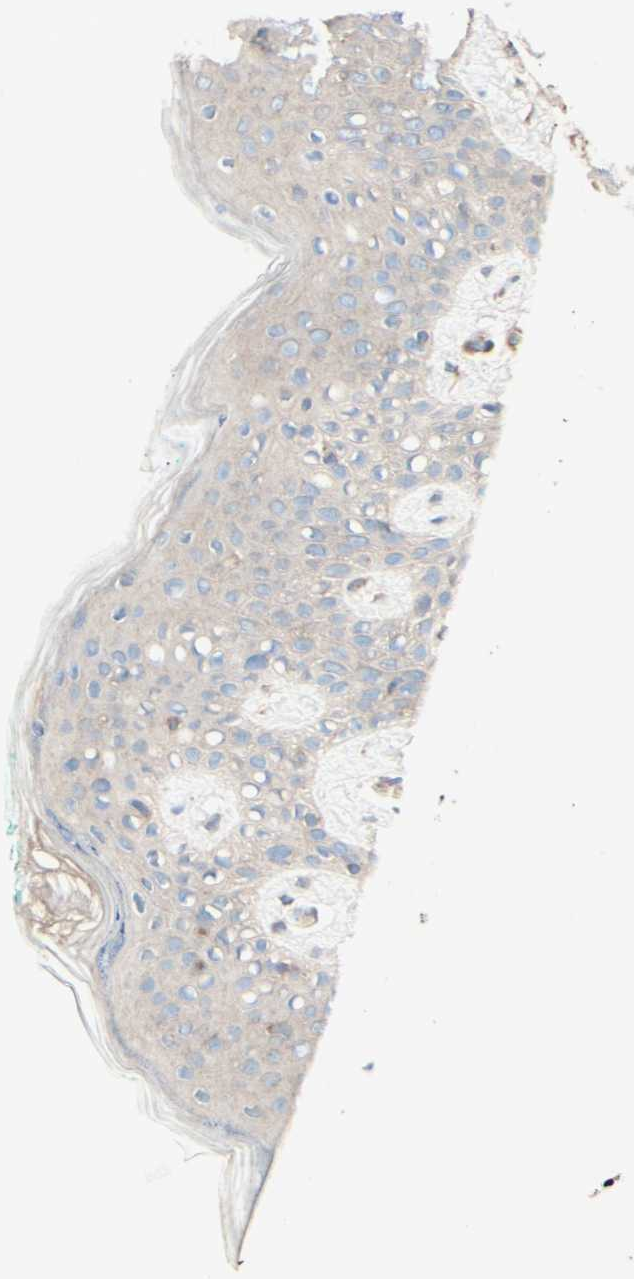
{"staining": {"intensity": "weak", "quantity": ">75%", "location": "cytoplasmic/membranous"}, "tissue": "skin", "cell_type": "Fibroblasts", "image_type": "normal", "snomed": [{"axis": "morphology", "description": "Normal tissue, NOS"}, {"axis": "topography", "description": "Skin"}], "caption": "Weak cytoplasmic/membranous positivity for a protein is identified in approximately >75% of fibroblasts of unremarkable skin using immunohistochemistry (IHC).", "gene": "MTM1", "patient": {"sex": "male", "age": 16}}